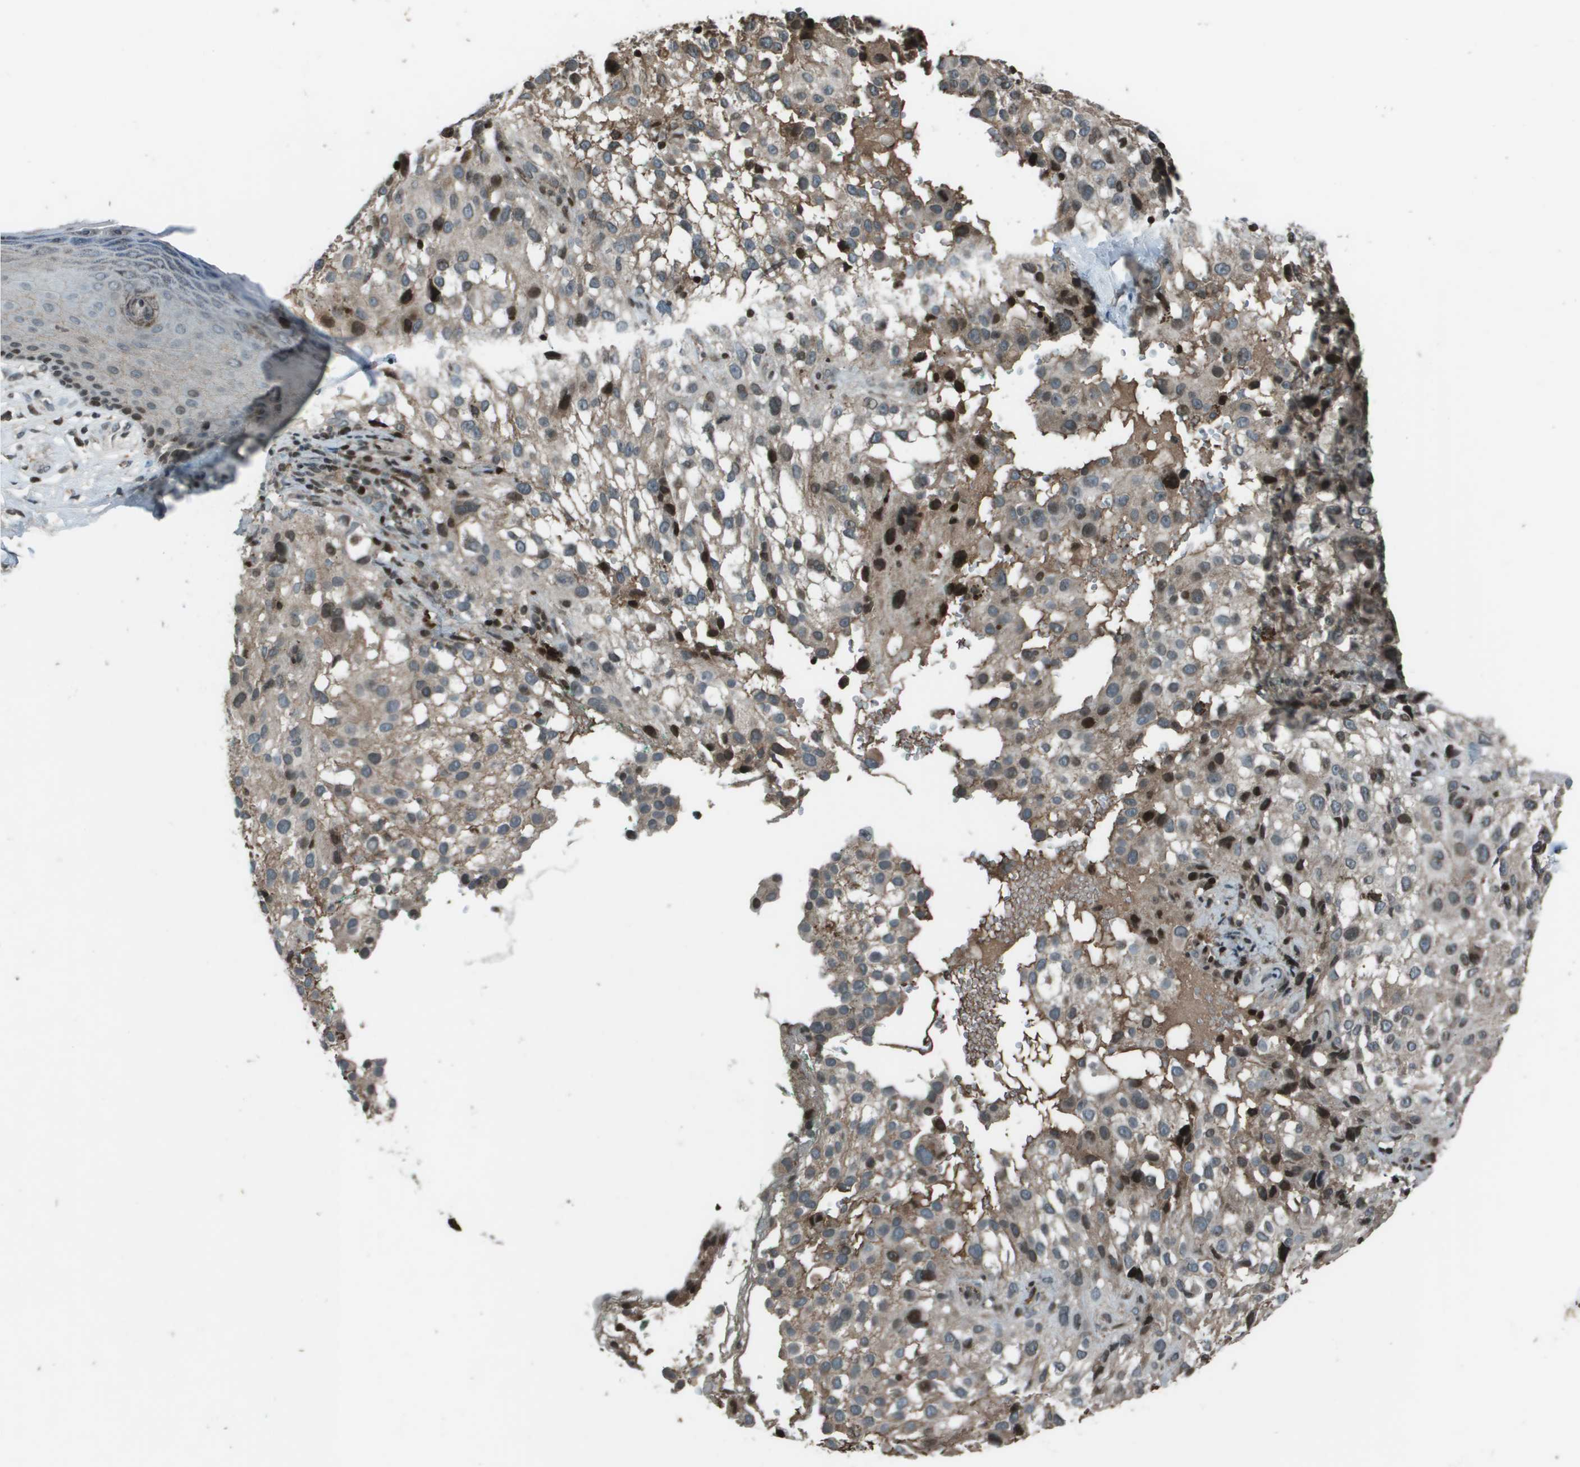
{"staining": {"intensity": "weak", "quantity": "<25%", "location": "cytoplasmic/membranous,nuclear"}, "tissue": "melanoma", "cell_type": "Tumor cells", "image_type": "cancer", "snomed": [{"axis": "morphology", "description": "Necrosis, NOS"}, {"axis": "morphology", "description": "Malignant melanoma, NOS"}, {"axis": "topography", "description": "Skin"}], "caption": "Tumor cells show no significant positivity in melanoma.", "gene": "CXCL12", "patient": {"sex": "female", "age": 87}}